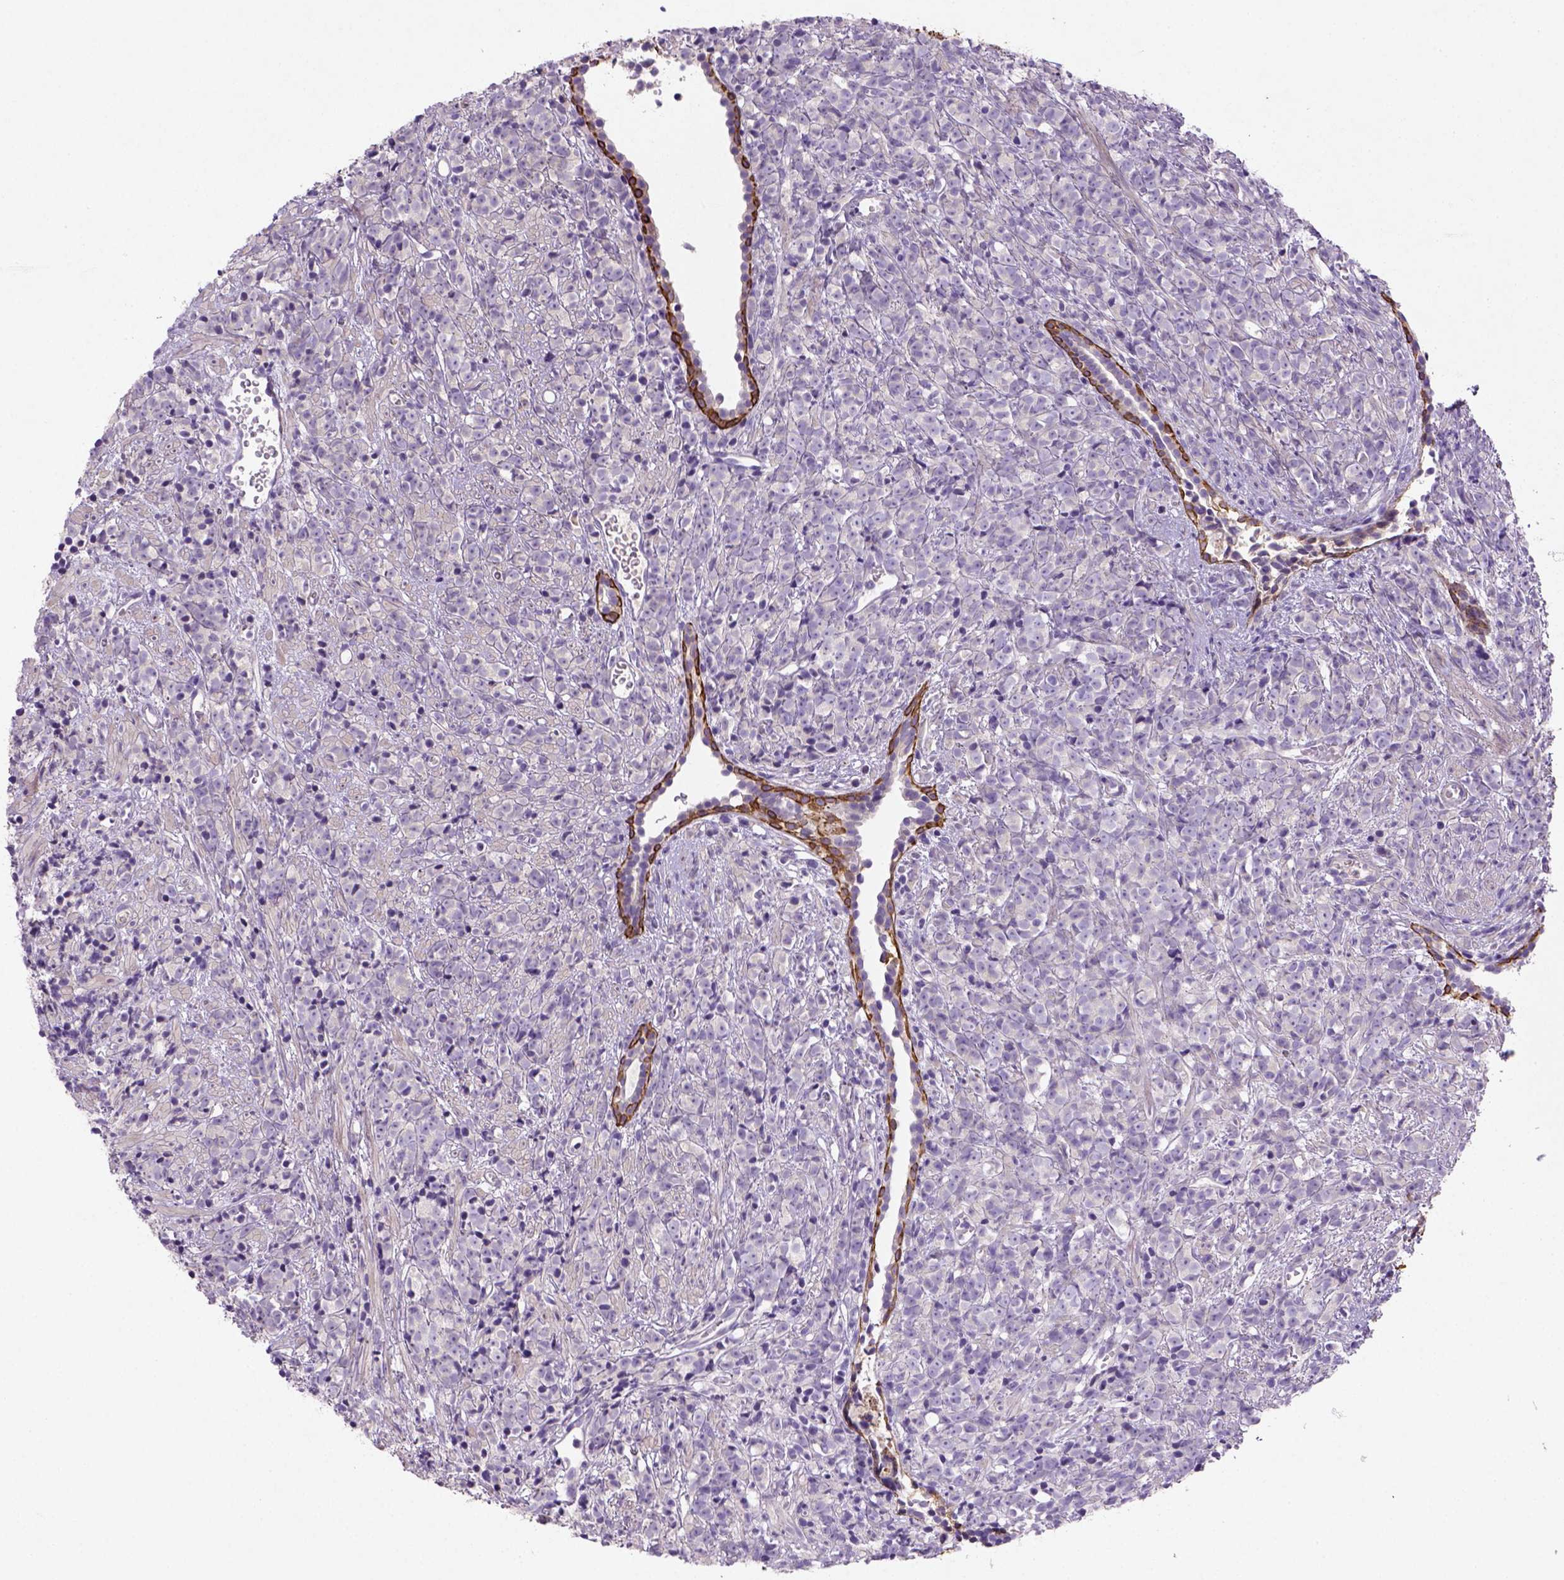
{"staining": {"intensity": "negative", "quantity": "none", "location": "none"}, "tissue": "prostate cancer", "cell_type": "Tumor cells", "image_type": "cancer", "snomed": [{"axis": "morphology", "description": "Adenocarcinoma, High grade"}, {"axis": "topography", "description": "Prostate"}], "caption": "There is no significant positivity in tumor cells of prostate high-grade adenocarcinoma.", "gene": "NUDT2", "patient": {"sex": "male", "age": 81}}